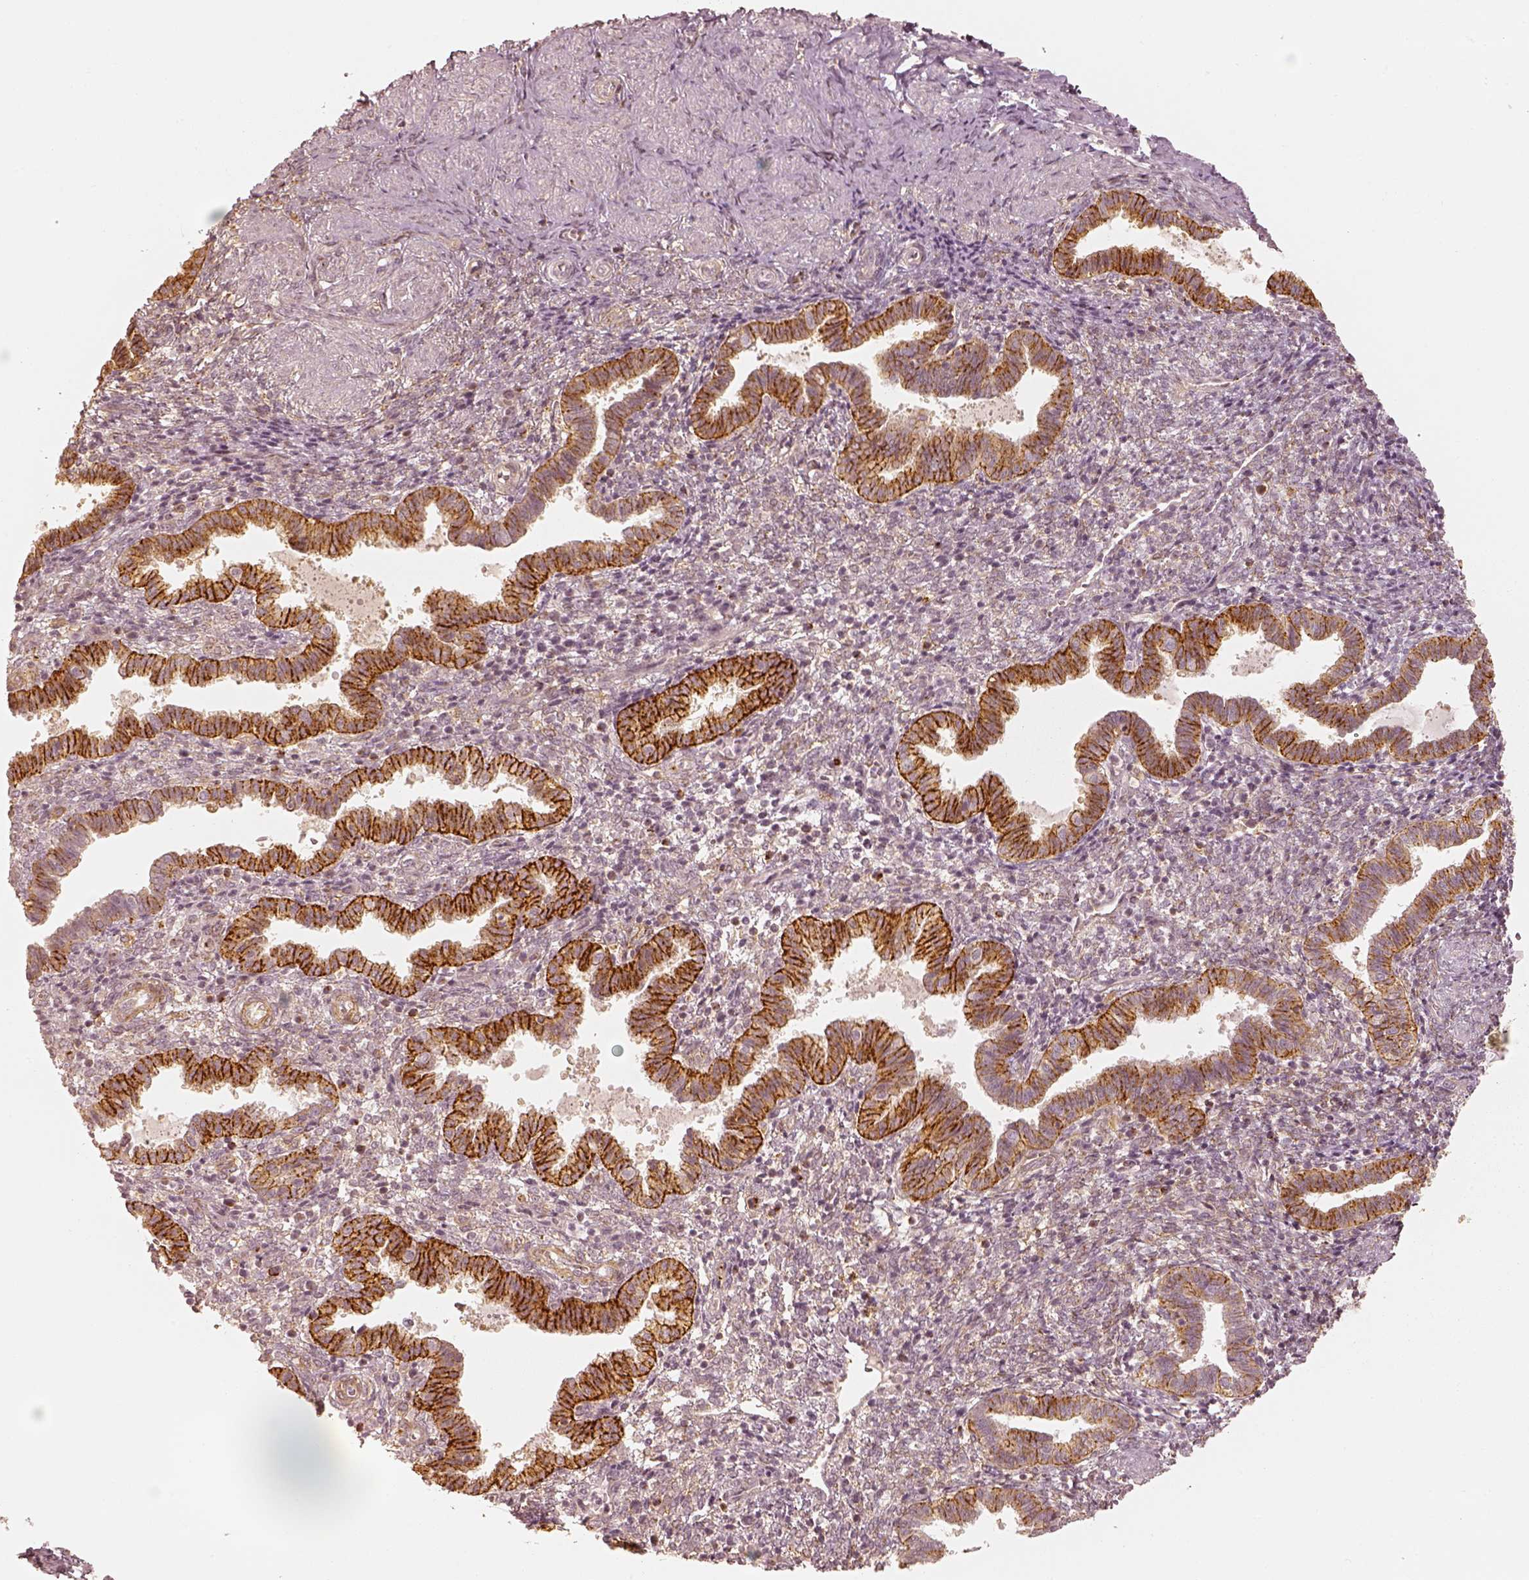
{"staining": {"intensity": "moderate", "quantity": "25%-75%", "location": "cytoplasmic/membranous"}, "tissue": "endometrium", "cell_type": "Cells in endometrial stroma", "image_type": "normal", "snomed": [{"axis": "morphology", "description": "Normal tissue, NOS"}, {"axis": "topography", "description": "Endometrium"}], "caption": "Benign endometrium was stained to show a protein in brown. There is medium levels of moderate cytoplasmic/membranous expression in about 25%-75% of cells in endometrial stroma. The protein of interest is stained brown, and the nuclei are stained in blue (DAB IHC with brightfield microscopy, high magnification).", "gene": "GORASP2", "patient": {"sex": "female", "age": 37}}